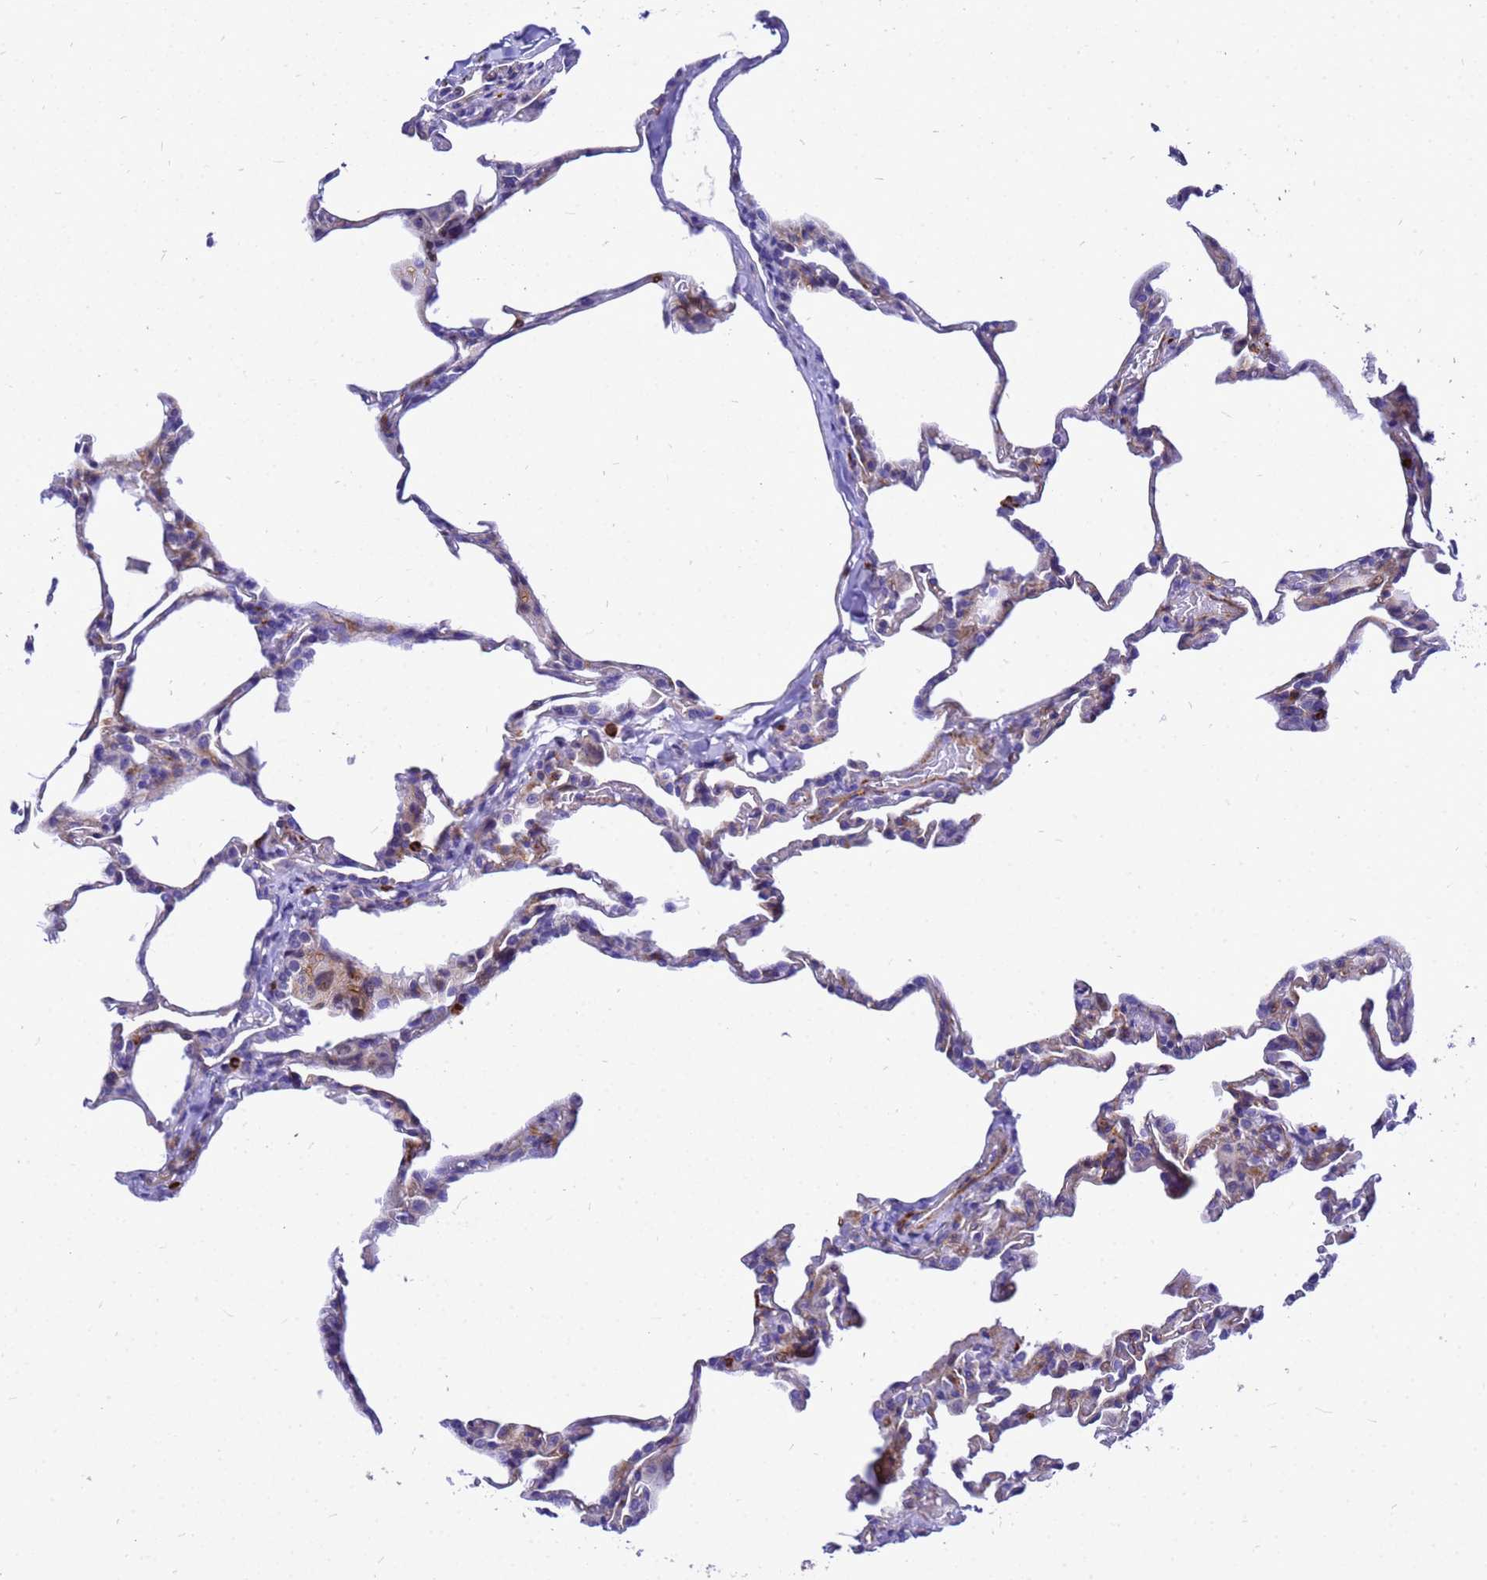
{"staining": {"intensity": "weak", "quantity": "<25%", "location": "cytoplasmic/membranous"}, "tissue": "lung", "cell_type": "Alveolar cells", "image_type": "normal", "snomed": [{"axis": "morphology", "description": "Normal tissue, NOS"}, {"axis": "topography", "description": "Lung"}], "caption": "A high-resolution histopathology image shows immunohistochemistry staining of normal lung, which reveals no significant positivity in alveolar cells. The staining was performed using DAB to visualize the protein expression in brown, while the nuclei were stained in blue with hematoxylin (Magnification: 20x).", "gene": "POP7", "patient": {"sex": "male", "age": 20}}